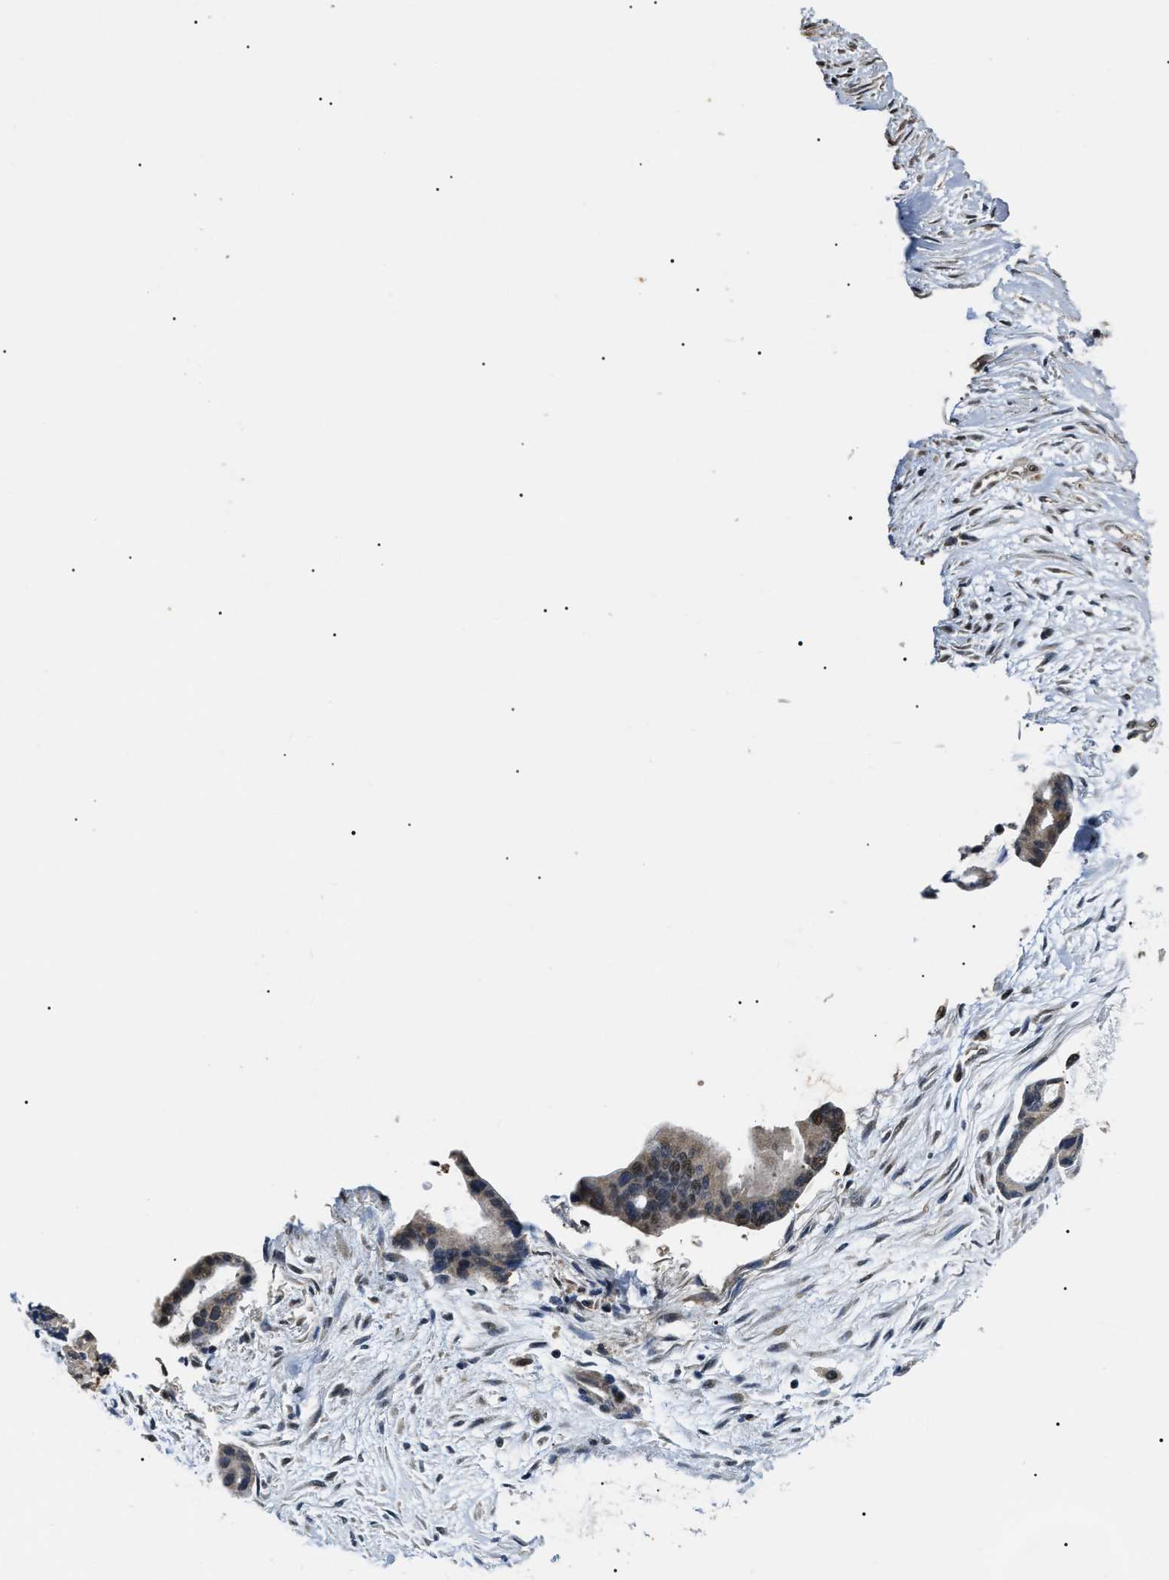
{"staining": {"intensity": "weak", "quantity": "<25%", "location": "nuclear"}, "tissue": "liver cancer", "cell_type": "Tumor cells", "image_type": "cancer", "snomed": [{"axis": "morphology", "description": "Cholangiocarcinoma"}, {"axis": "topography", "description": "Liver"}], "caption": "Tumor cells show no significant positivity in liver cancer.", "gene": "PSMD8", "patient": {"sex": "female", "age": 55}}